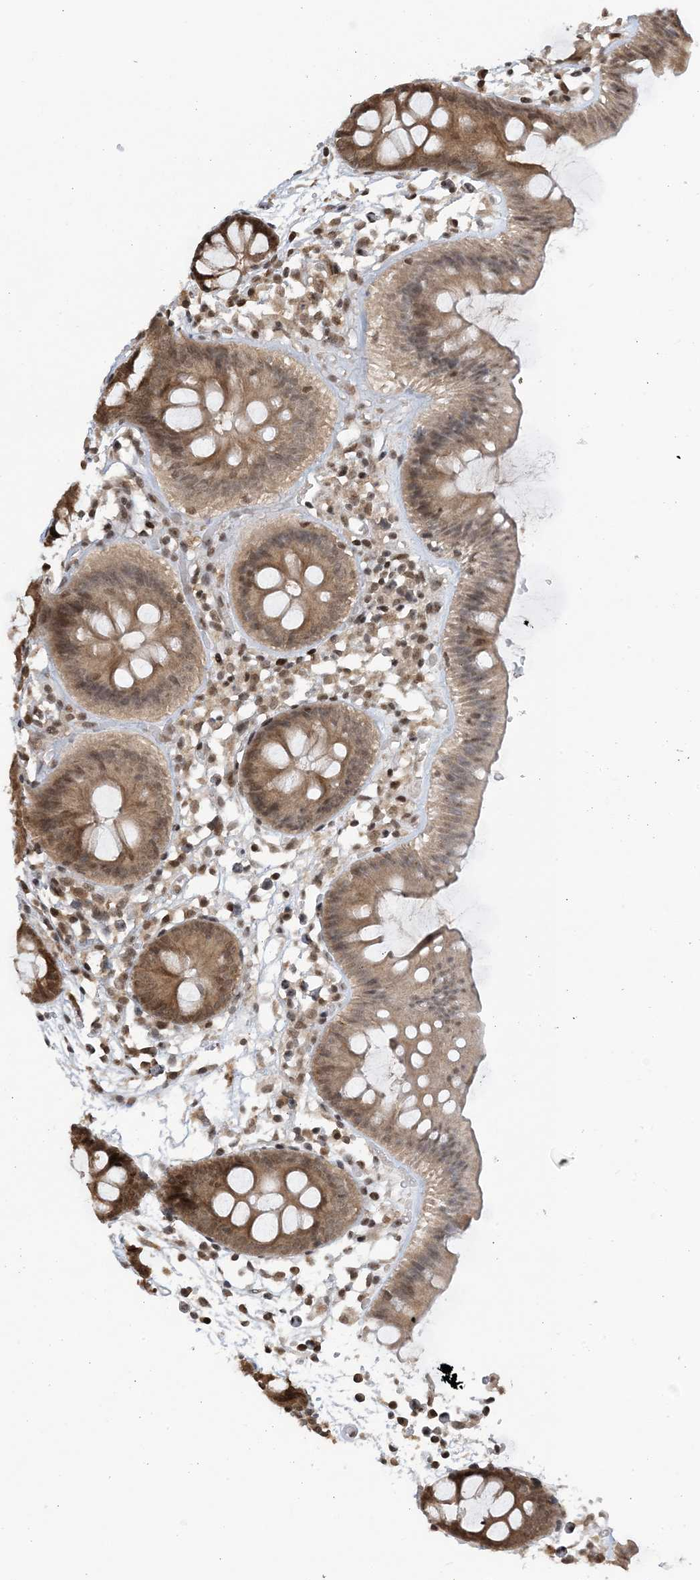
{"staining": {"intensity": "moderate", "quantity": ">75%", "location": "cytoplasmic/membranous,nuclear"}, "tissue": "colon", "cell_type": "Endothelial cells", "image_type": "normal", "snomed": [{"axis": "morphology", "description": "Normal tissue, NOS"}, {"axis": "topography", "description": "Colon"}], "caption": "High-power microscopy captured an IHC photomicrograph of normal colon, revealing moderate cytoplasmic/membranous,nuclear positivity in approximately >75% of endothelial cells. (DAB (3,3'-diaminobenzidine) IHC with brightfield microscopy, high magnification).", "gene": "ACYP2", "patient": {"sex": "male", "age": 56}}